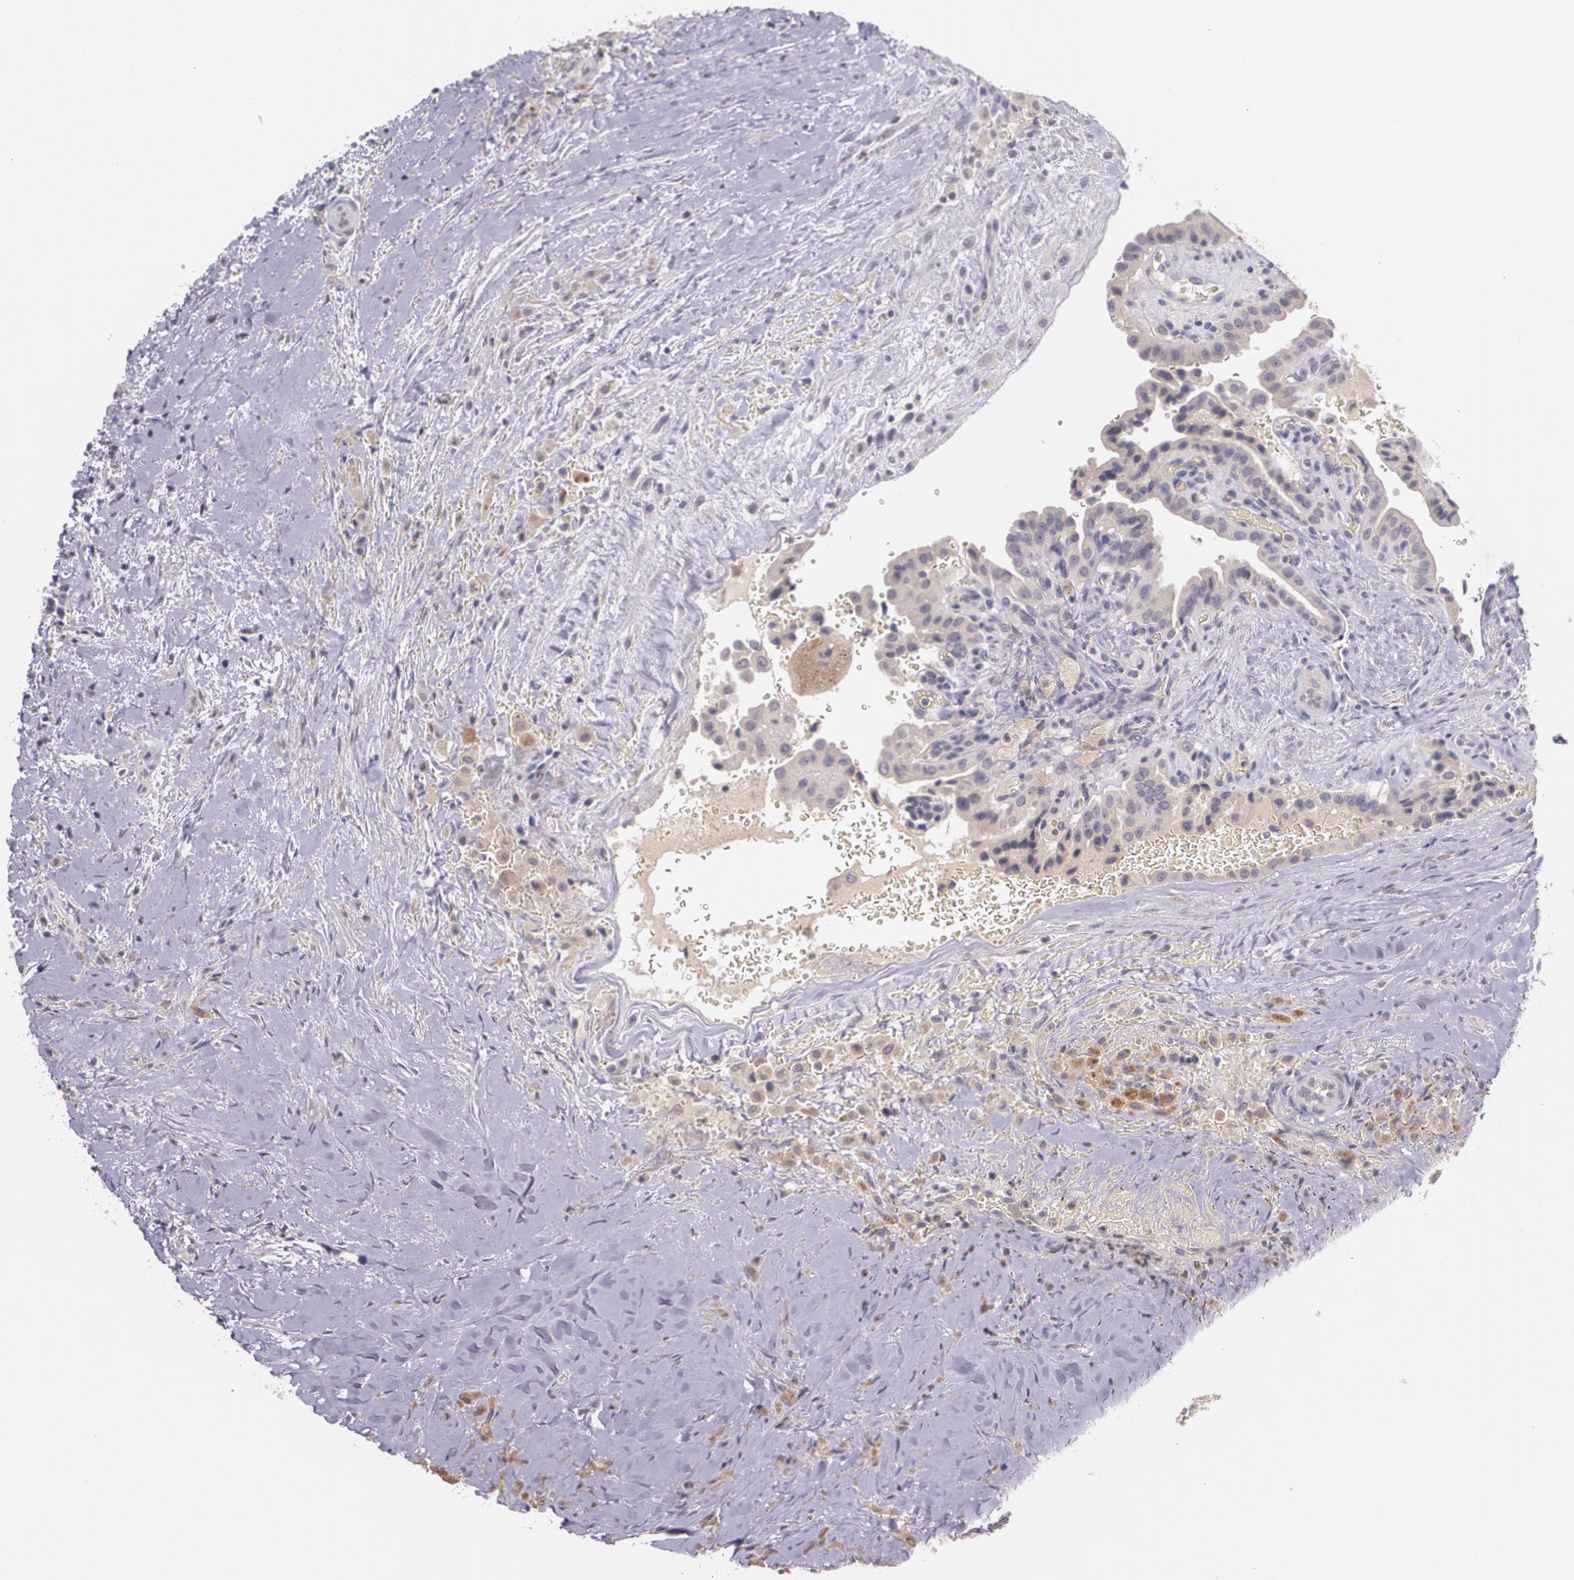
{"staining": {"intensity": "weak", "quantity": ">75%", "location": "cytoplasmic/membranous"}, "tissue": "thyroid cancer", "cell_type": "Tumor cells", "image_type": "cancer", "snomed": [{"axis": "morphology", "description": "Papillary adenocarcinoma, NOS"}, {"axis": "topography", "description": "Thyroid gland"}], "caption": "DAB (3,3'-diaminobenzidine) immunohistochemical staining of human thyroid cancer exhibits weak cytoplasmic/membranous protein staining in approximately >75% of tumor cells. The protein of interest is stained brown, and the nuclei are stained in blue (DAB (3,3'-diaminobenzidine) IHC with brightfield microscopy, high magnification).", "gene": "TM4SF1", "patient": {"sex": "male", "age": 87}}